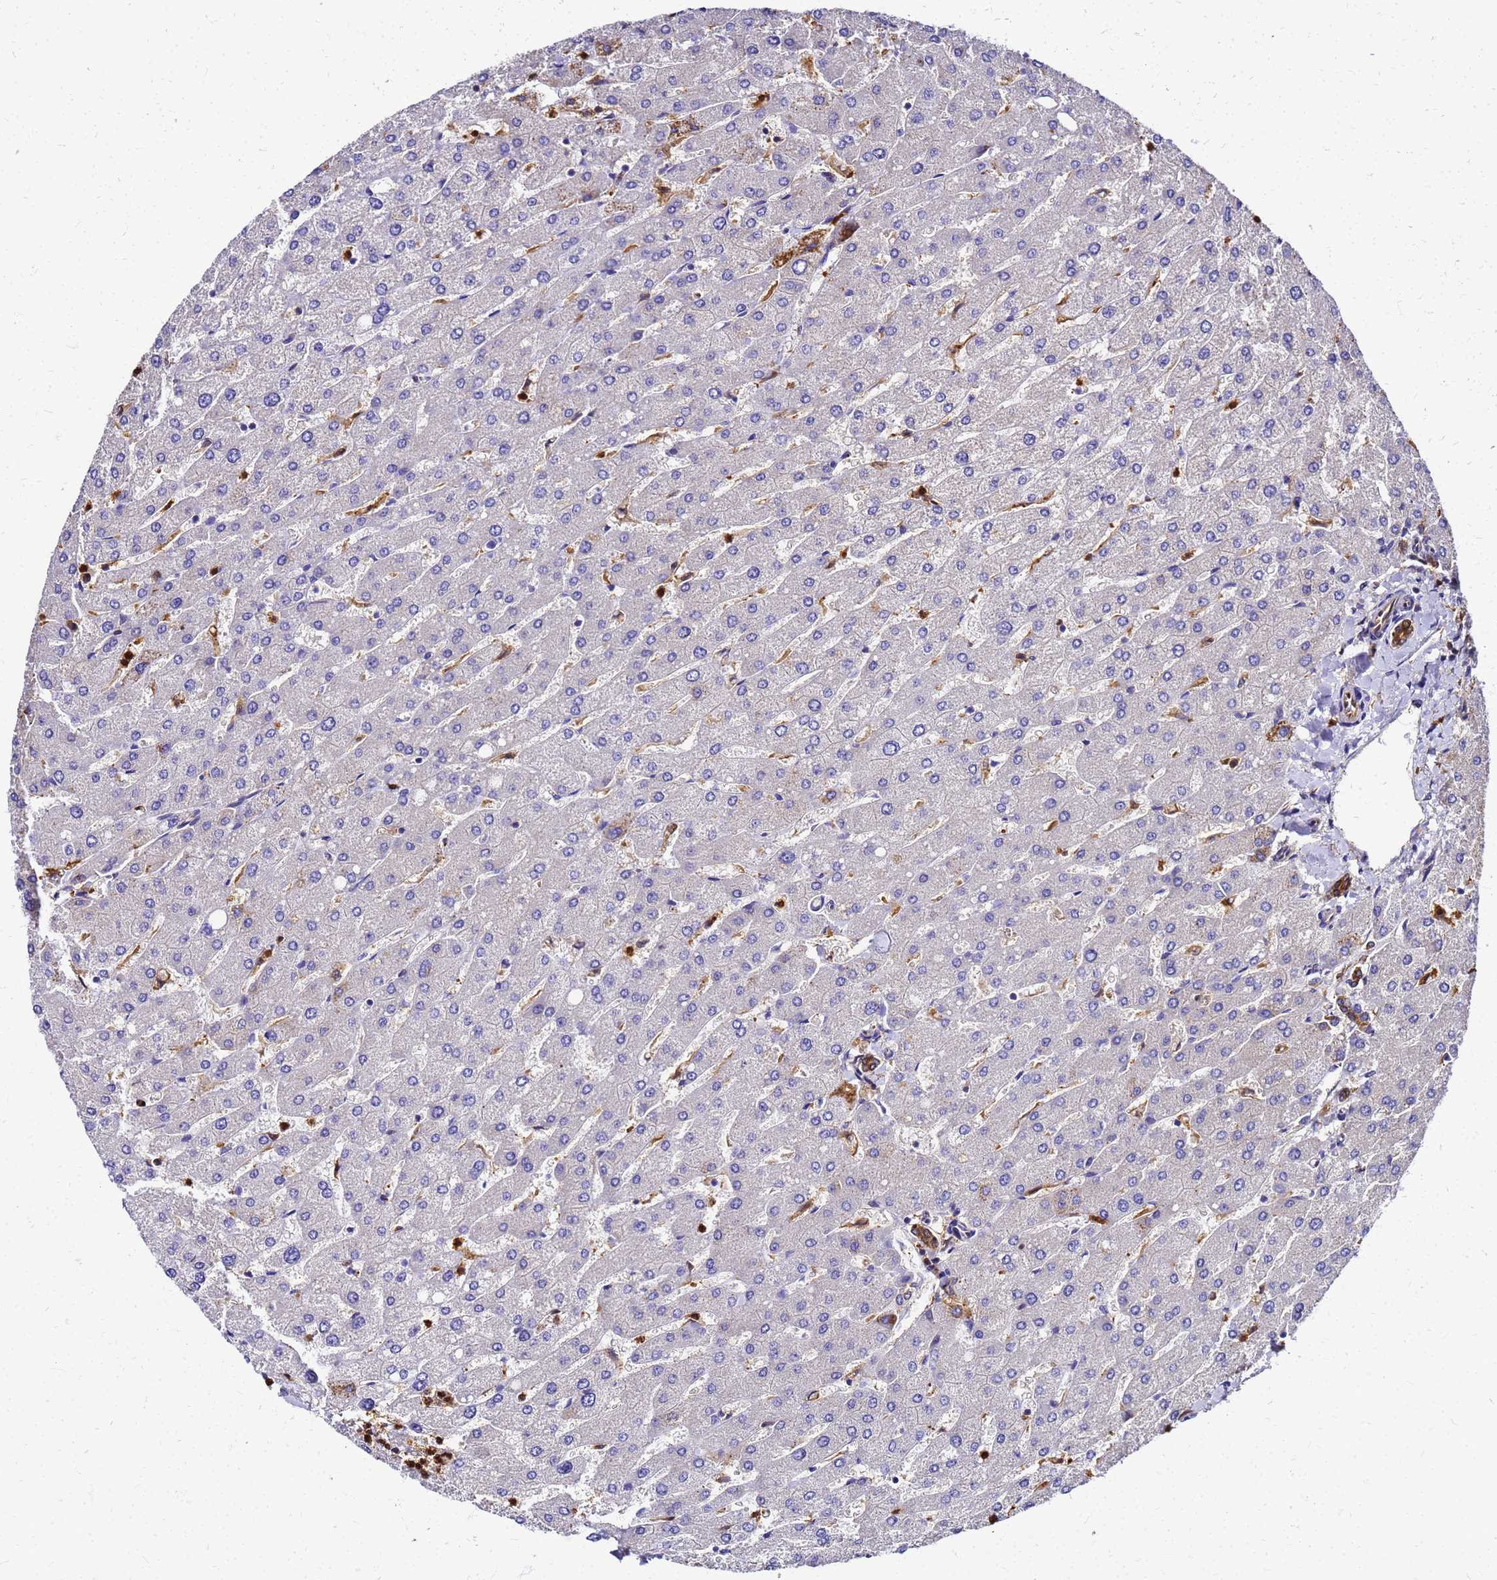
{"staining": {"intensity": "moderate", "quantity": "25%-75%", "location": "cytoplasmic/membranous"}, "tissue": "liver", "cell_type": "Cholangiocytes", "image_type": "normal", "snomed": [{"axis": "morphology", "description": "Normal tissue, NOS"}, {"axis": "topography", "description": "Liver"}], "caption": "Immunohistochemical staining of benign liver exhibits medium levels of moderate cytoplasmic/membranous expression in about 25%-75% of cholangiocytes. Using DAB (3,3'-diaminobenzidine) (brown) and hematoxylin (blue) stains, captured at high magnification using brightfield microscopy.", "gene": "S100A11", "patient": {"sex": "male", "age": 55}}